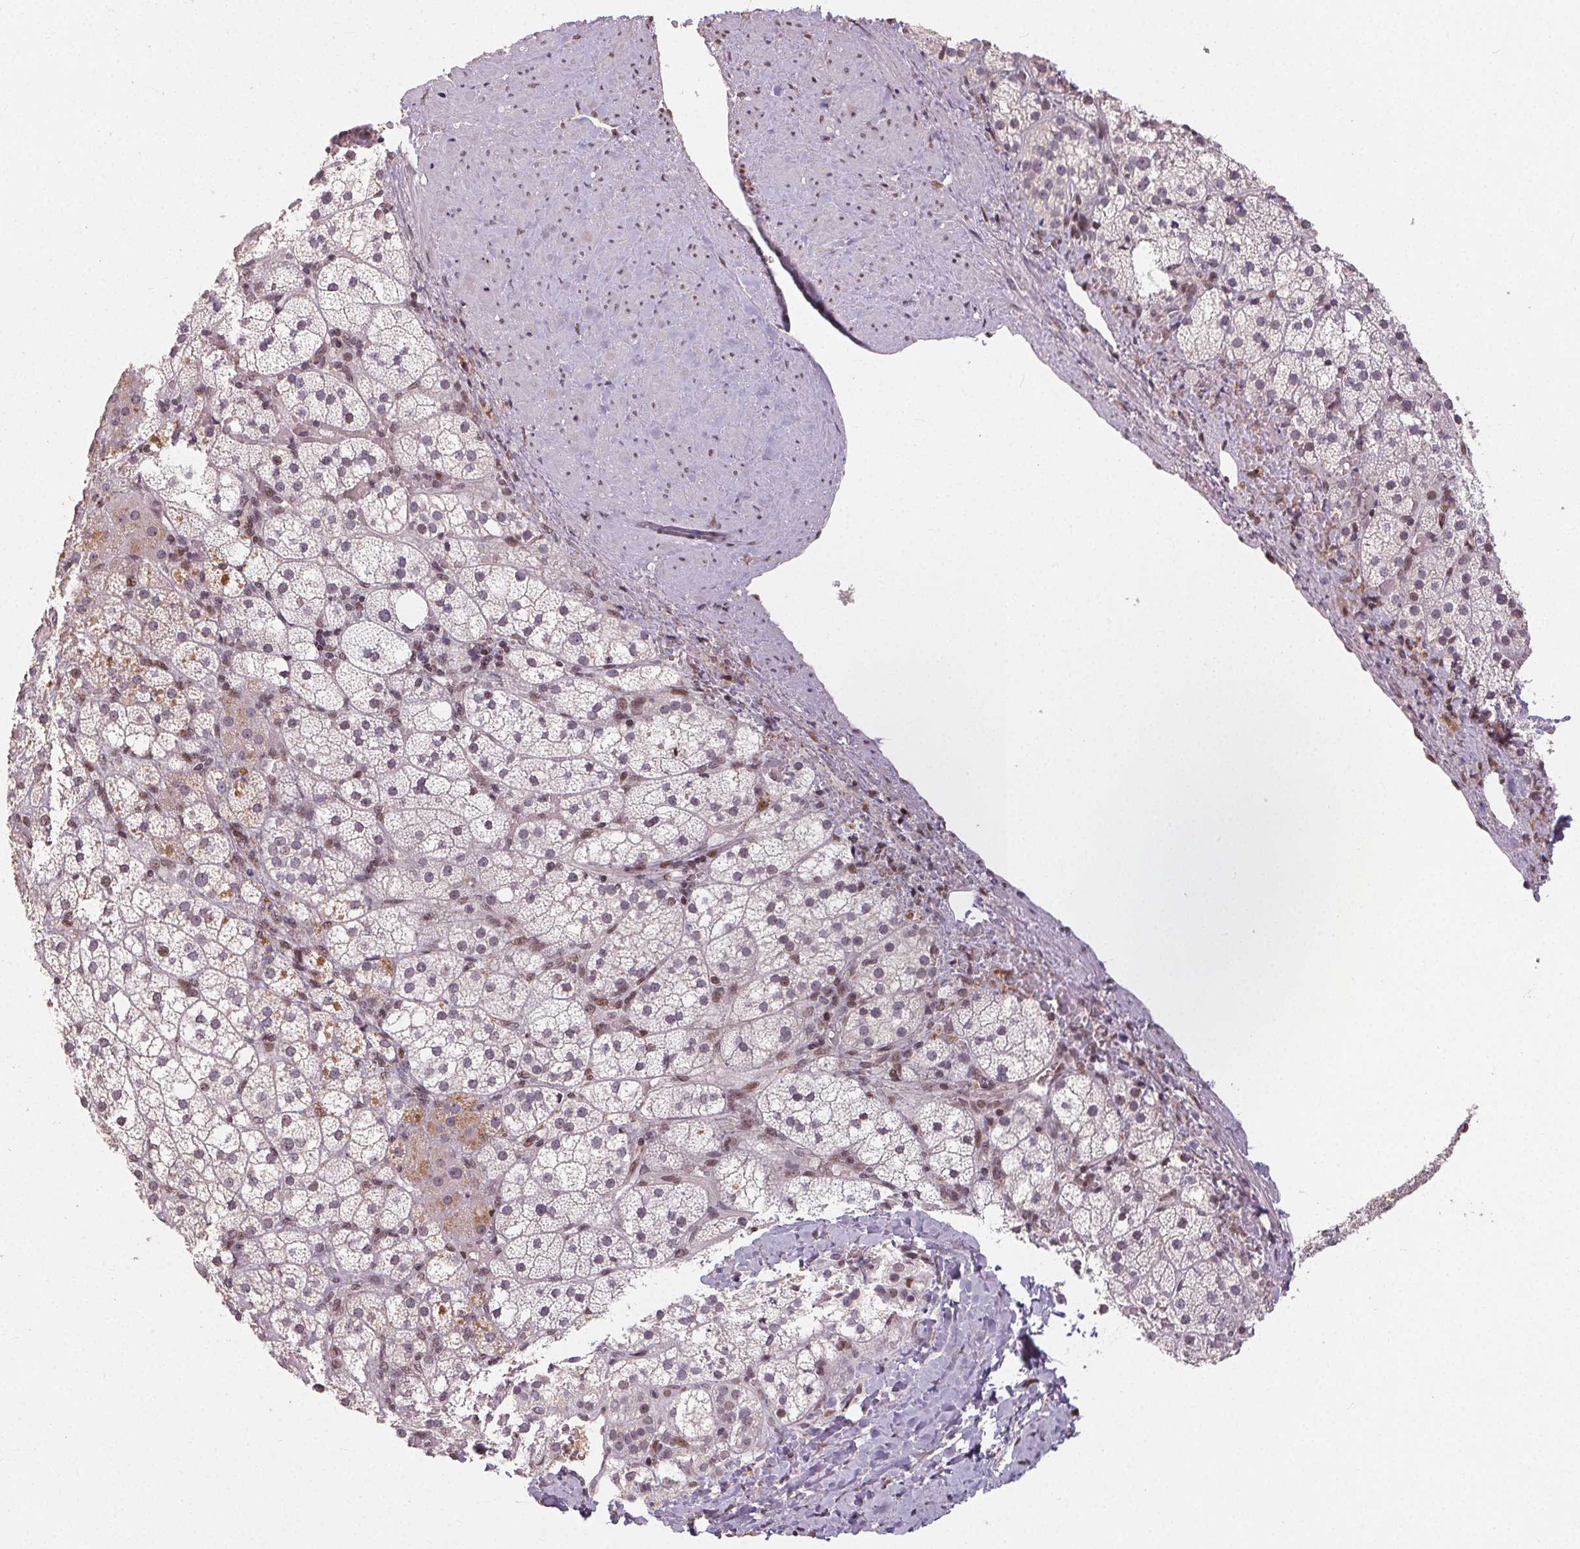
{"staining": {"intensity": "moderate", "quantity": "<25%", "location": "nuclear"}, "tissue": "adrenal gland", "cell_type": "Glandular cells", "image_type": "normal", "snomed": [{"axis": "morphology", "description": "Normal tissue, NOS"}, {"axis": "topography", "description": "Adrenal gland"}], "caption": "Unremarkable adrenal gland reveals moderate nuclear expression in about <25% of glandular cells The staining is performed using DAB brown chromogen to label protein expression. The nuclei are counter-stained blue using hematoxylin..", "gene": "MAPKAPK2", "patient": {"sex": "male", "age": 53}}